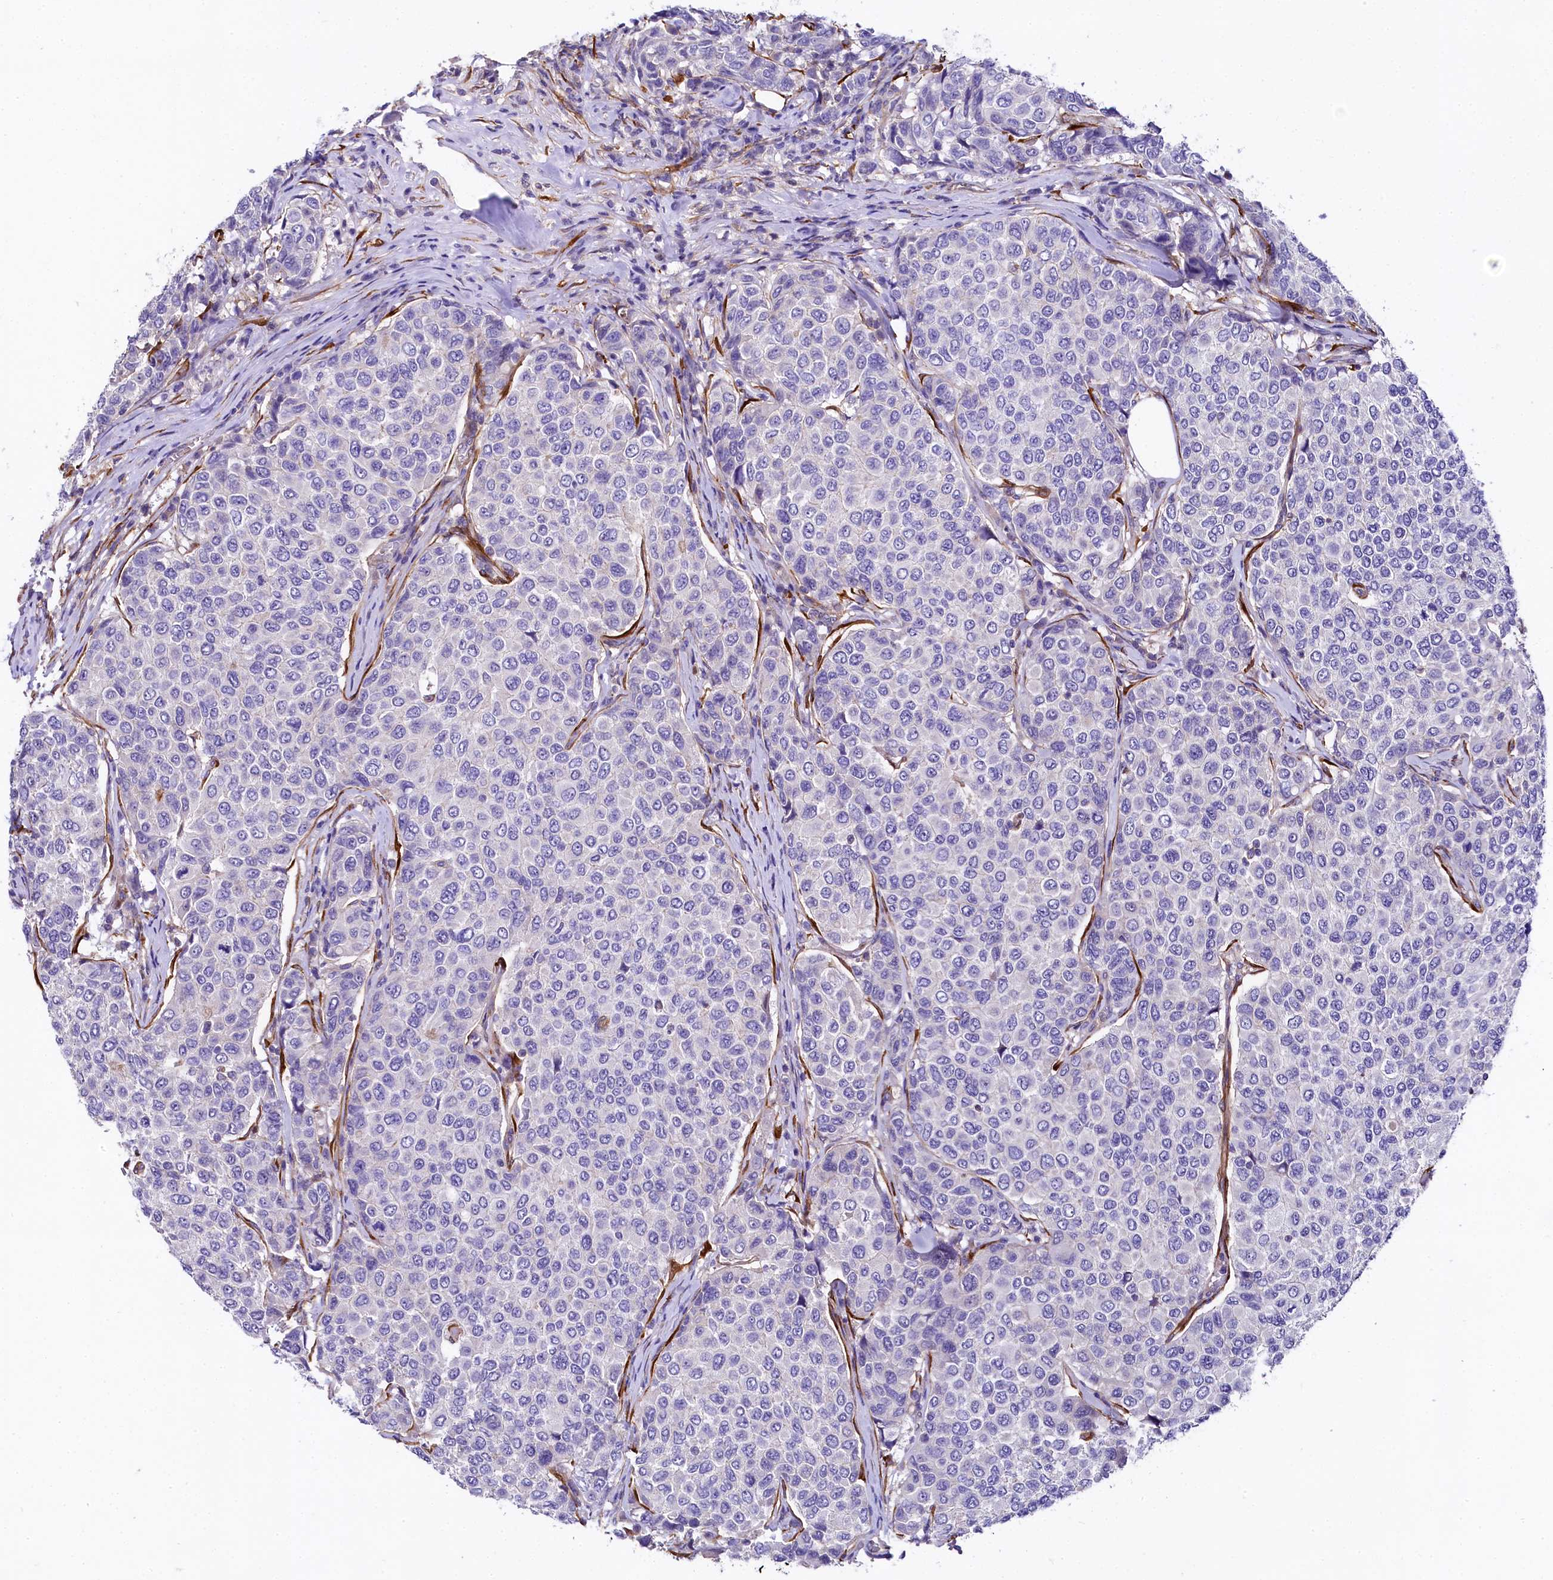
{"staining": {"intensity": "negative", "quantity": "none", "location": "none"}, "tissue": "breast cancer", "cell_type": "Tumor cells", "image_type": "cancer", "snomed": [{"axis": "morphology", "description": "Duct carcinoma"}, {"axis": "topography", "description": "Breast"}], "caption": "High power microscopy photomicrograph of an immunohistochemistry histopathology image of breast cancer (infiltrating ductal carcinoma), revealing no significant expression in tumor cells.", "gene": "FCHSD2", "patient": {"sex": "female", "age": 55}}